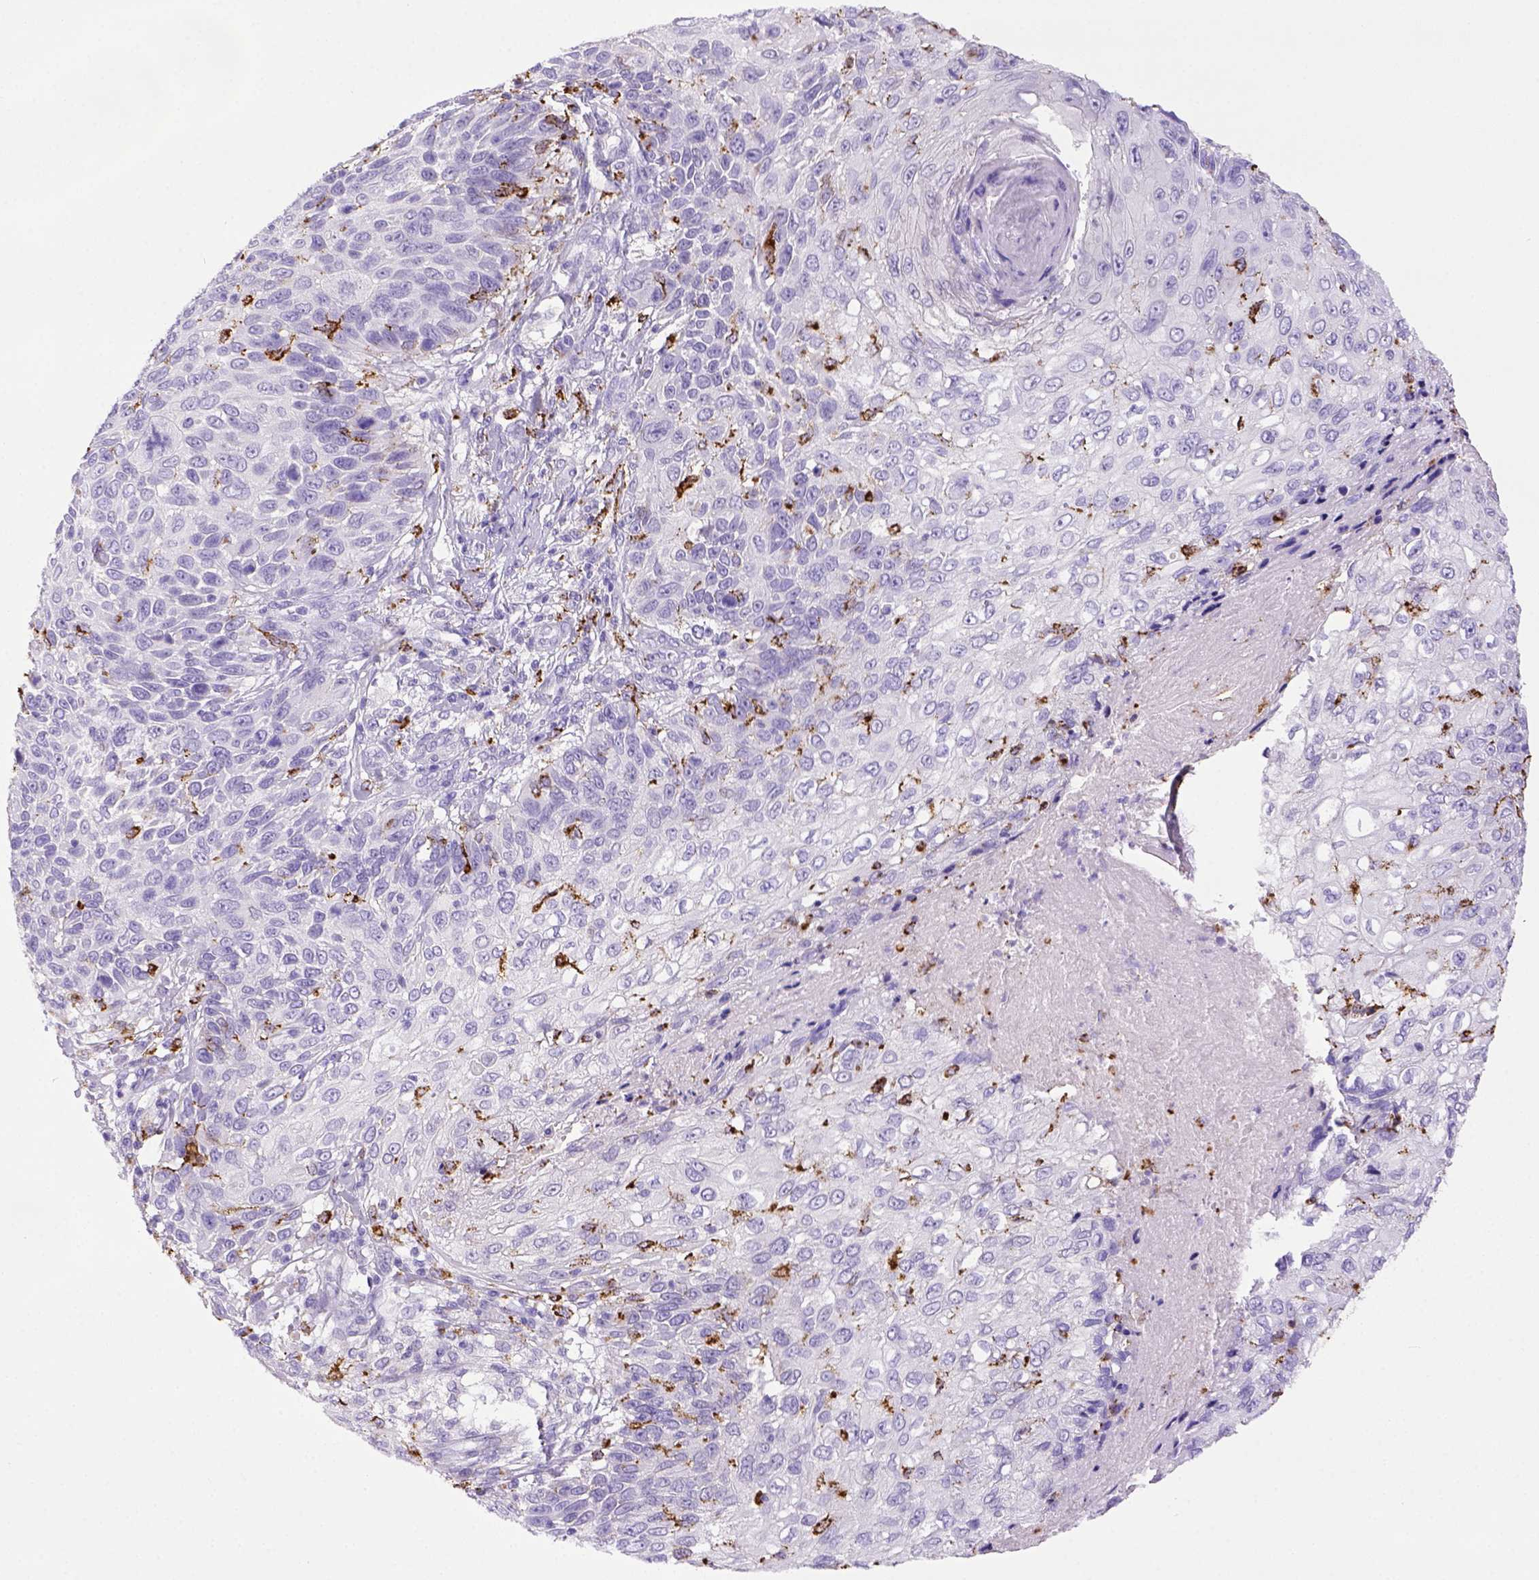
{"staining": {"intensity": "negative", "quantity": "none", "location": "none"}, "tissue": "skin cancer", "cell_type": "Tumor cells", "image_type": "cancer", "snomed": [{"axis": "morphology", "description": "Squamous cell carcinoma, NOS"}, {"axis": "topography", "description": "Skin"}], "caption": "IHC histopathology image of neoplastic tissue: human skin cancer (squamous cell carcinoma) stained with DAB exhibits no significant protein staining in tumor cells. The staining is performed using DAB brown chromogen with nuclei counter-stained in using hematoxylin.", "gene": "CD68", "patient": {"sex": "male", "age": 92}}